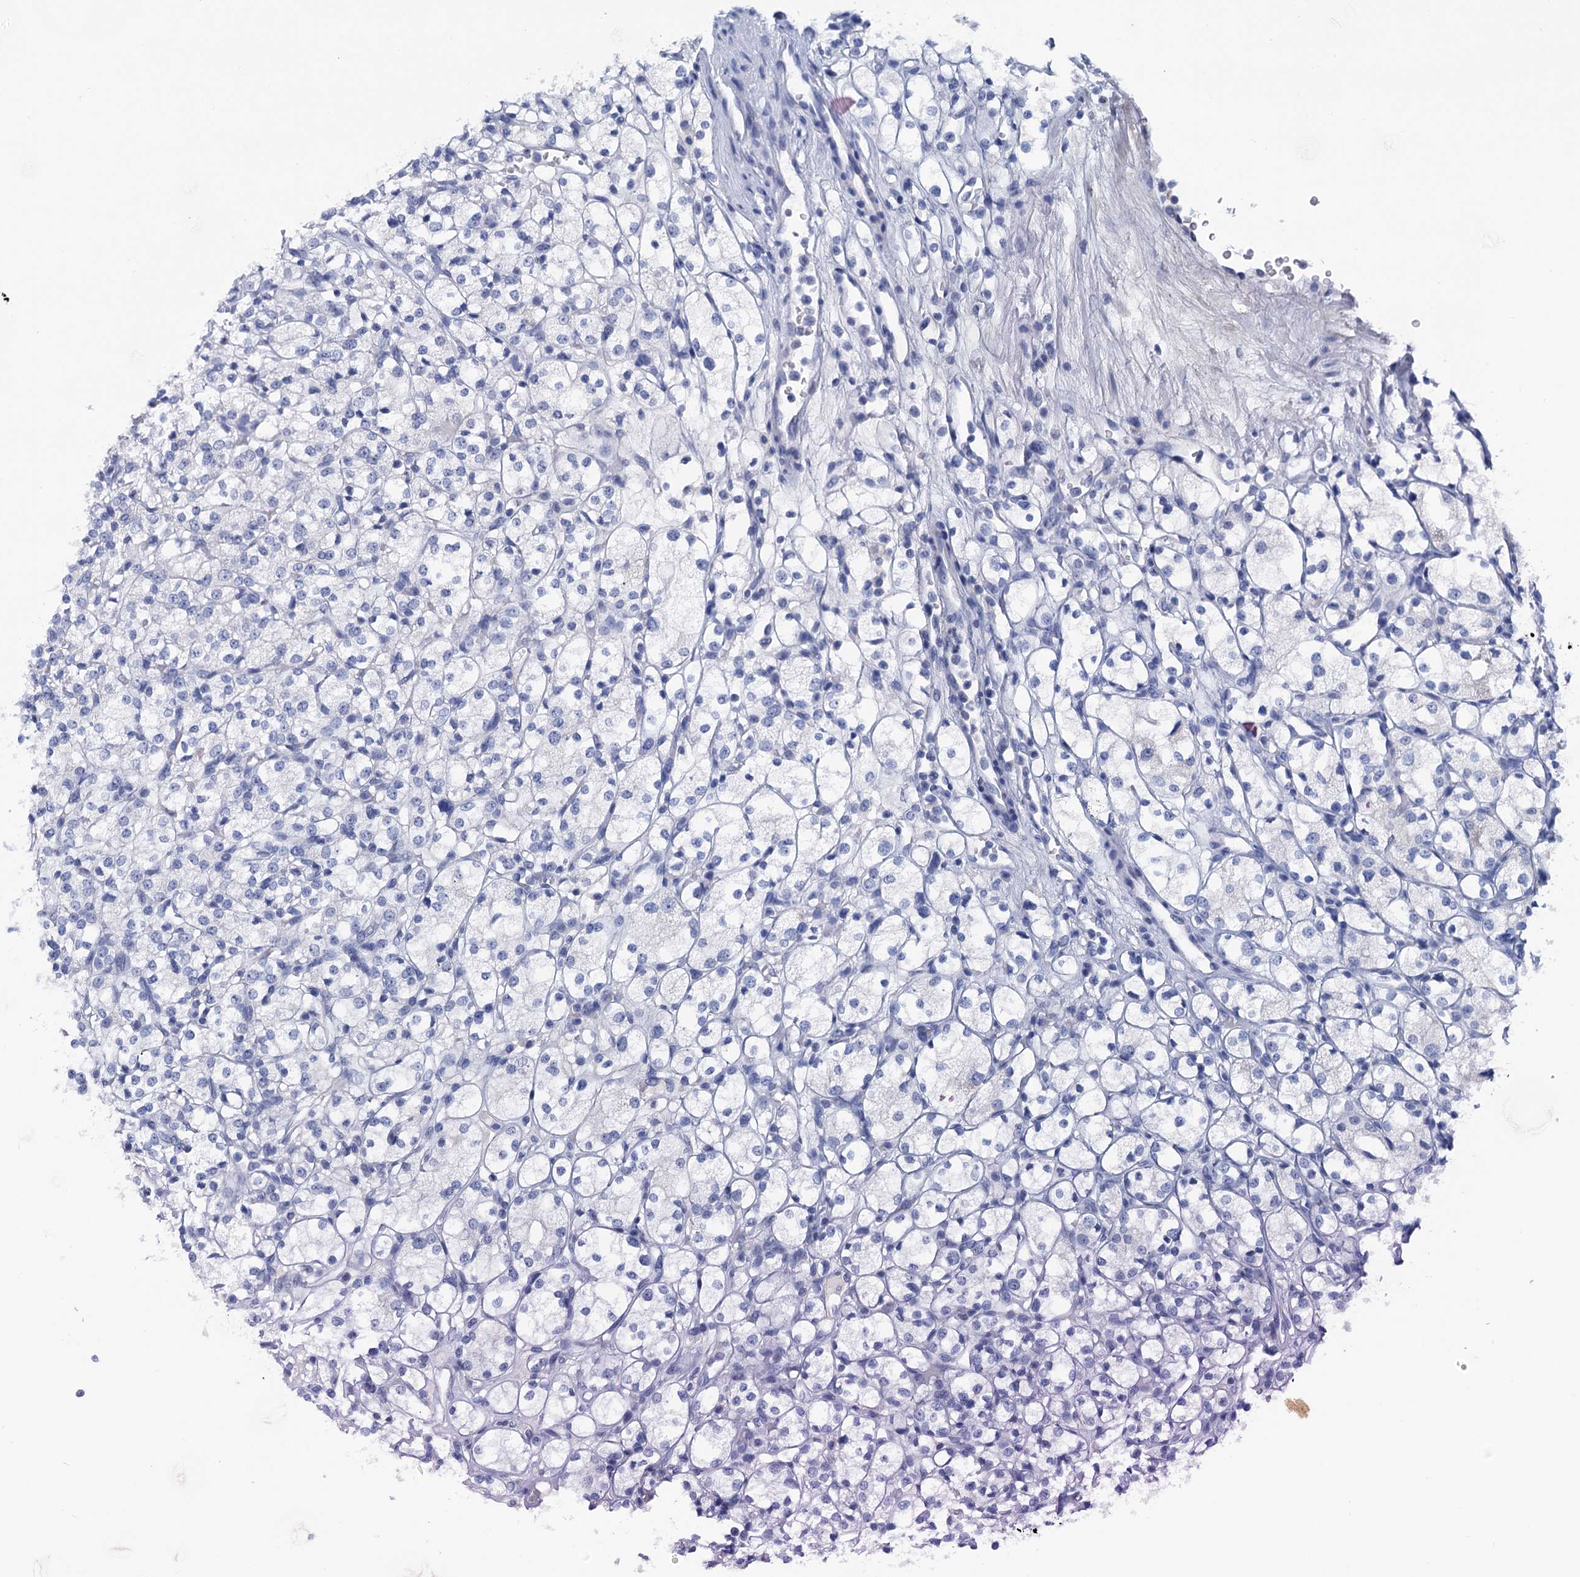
{"staining": {"intensity": "negative", "quantity": "none", "location": "none"}, "tissue": "renal cancer", "cell_type": "Tumor cells", "image_type": "cancer", "snomed": [{"axis": "morphology", "description": "Adenocarcinoma, NOS"}, {"axis": "topography", "description": "Kidney"}], "caption": "There is no significant expression in tumor cells of adenocarcinoma (renal). (Brightfield microscopy of DAB (3,3'-diaminobenzidine) immunohistochemistry at high magnification).", "gene": "MYOZ3", "patient": {"sex": "male", "age": 77}}